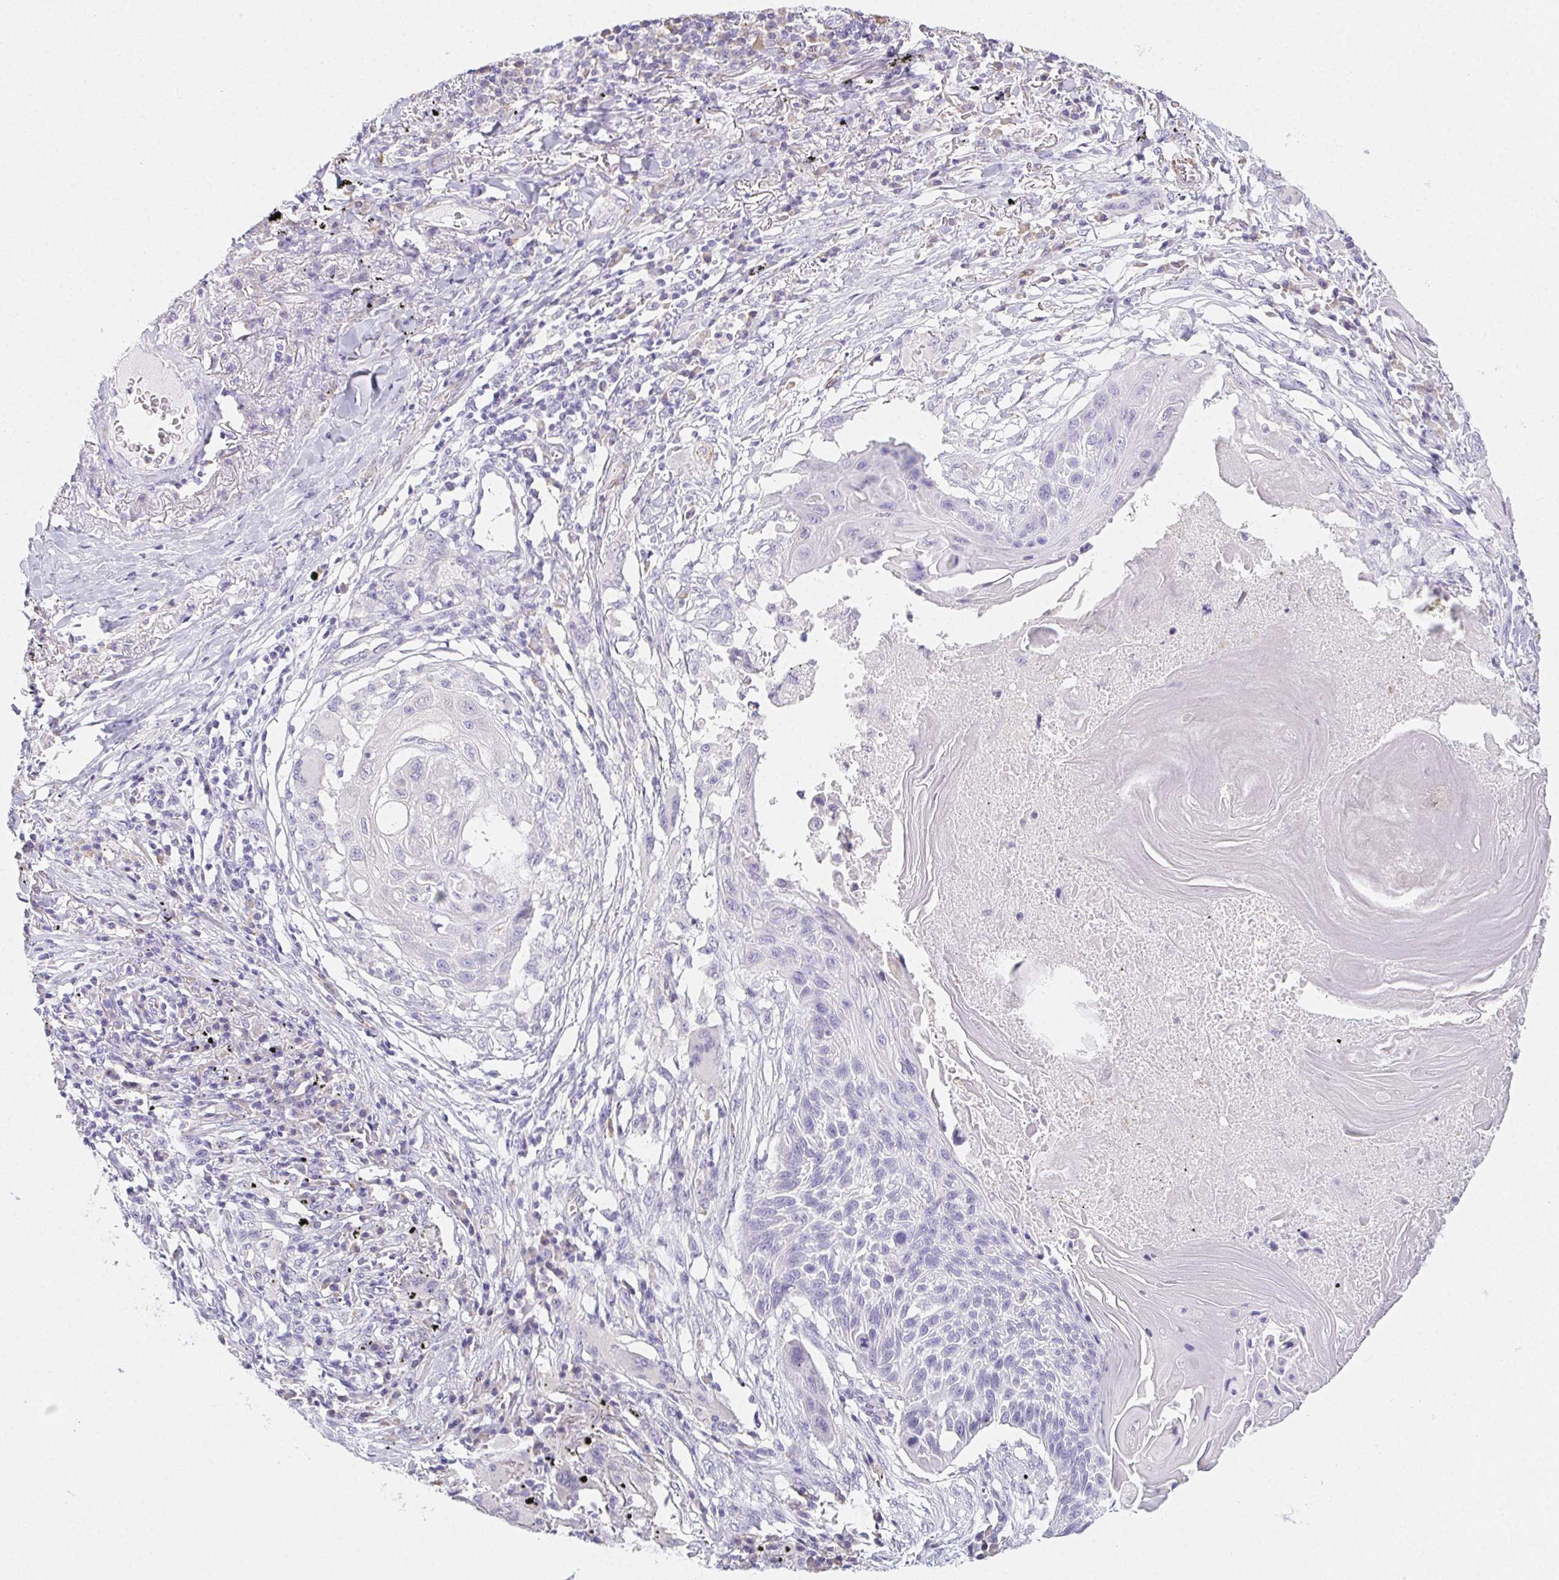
{"staining": {"intensity": "negative", "quantity": "none", "location": "none"}, "tissue": "lung cancer", "cell_type": "Tumor cells", "image_type": "cancer", "snomed": [{"axis": "morphology", "description": "Squamous cell carcinoma, NOS"}, {"axis": "topography", "description": "Lung"}], "caption": "Immunohistochemistry photomicrograph of human lung cancer stained for a protein (brown), which exhibits no positivity in tumor cells. Nuclei are stained in blue.", "gene": "HRC", "patient": {"sex": "male", "age": 78}}